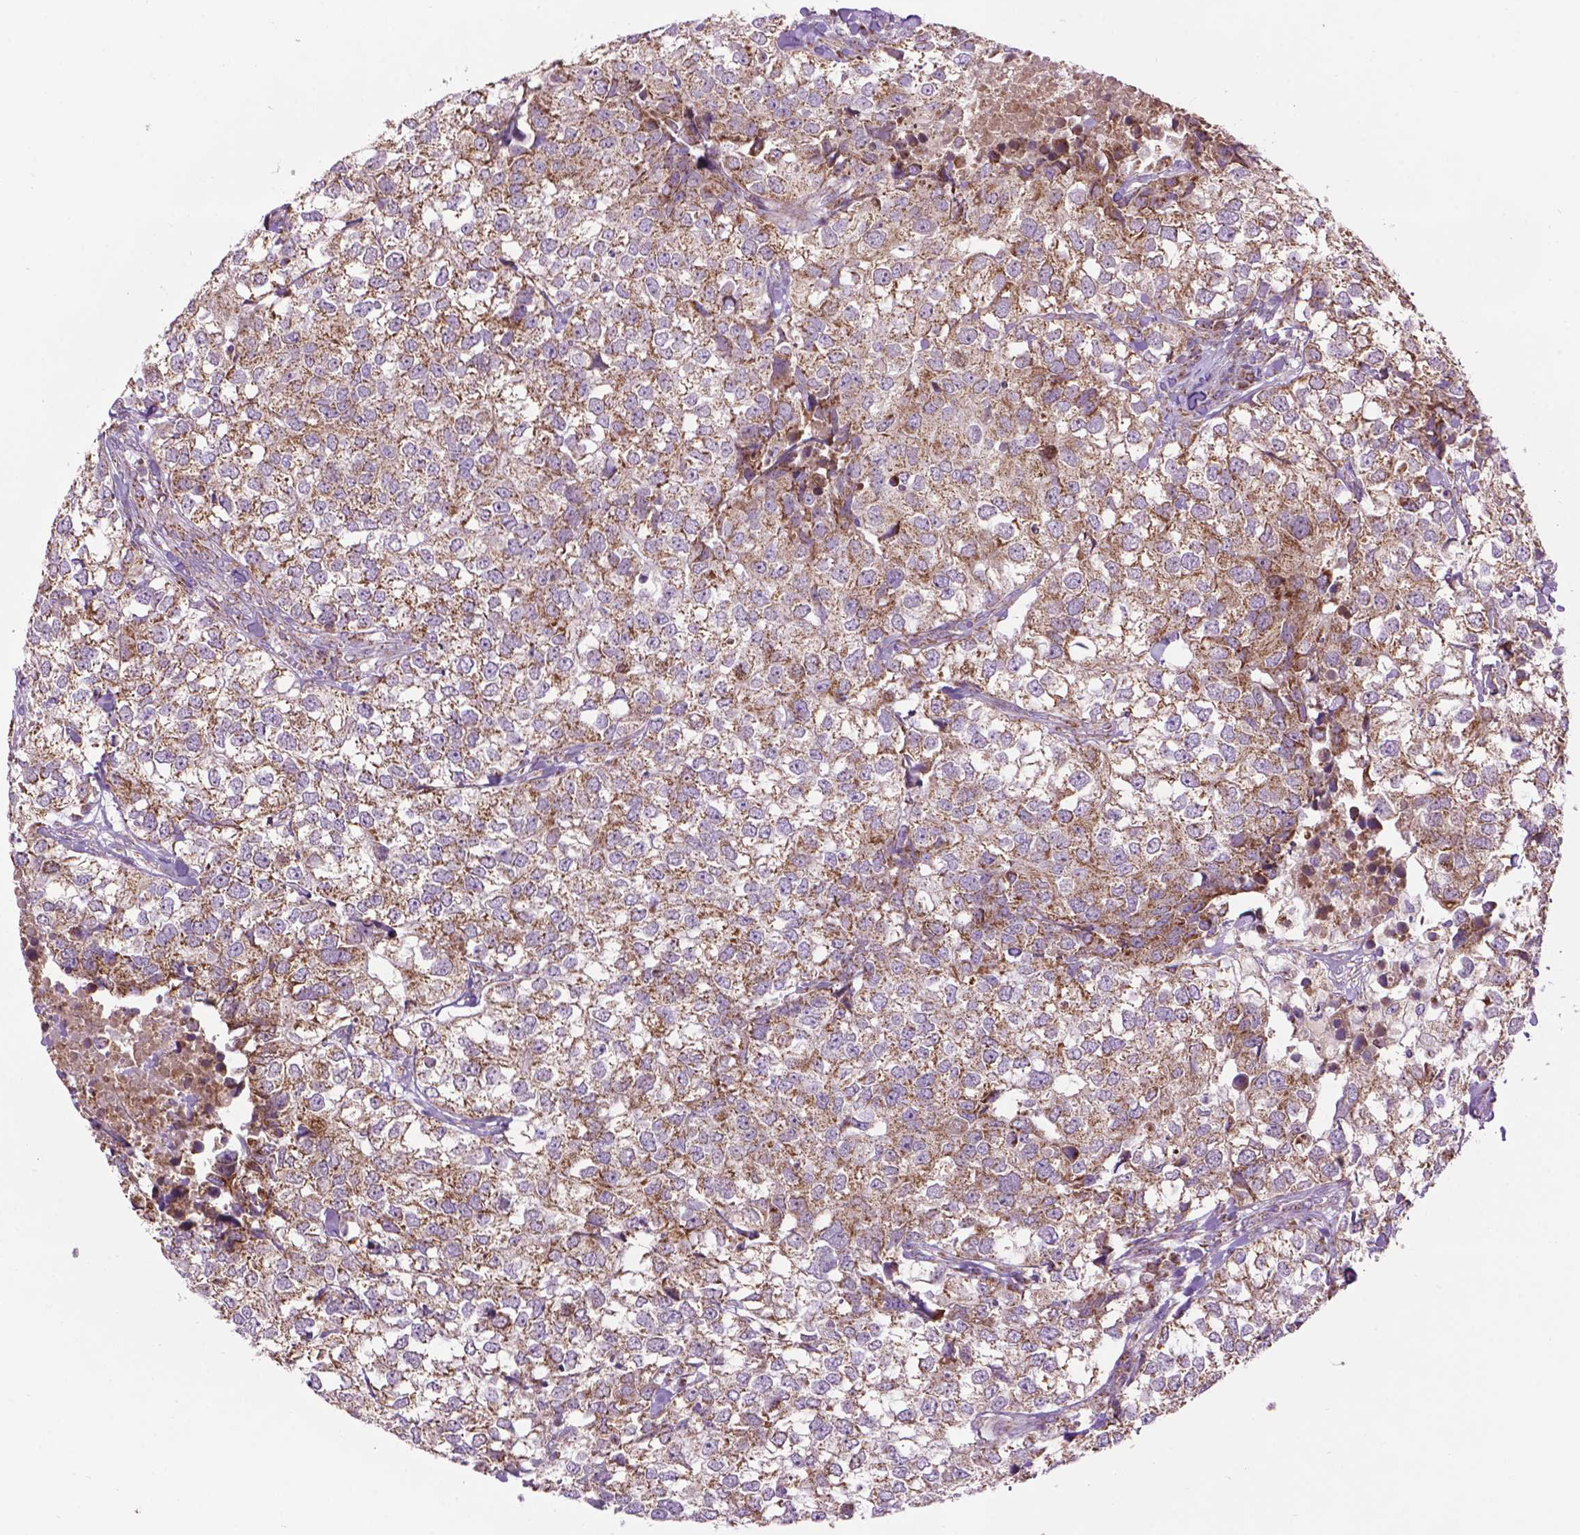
{"staining": {"intensity": "moderate", "quantity": ">75%", "location": "cytoplasmic/membranous"}, "tissue": "breast cancer", "cell_type": "Tumor cells", "image_type": "cancer", "snomed": [{"axis": "morphology", "description": "Duct carcinoma"}, {"axis": "topography", "description": "Breast"}], "caption": "Approximately >75% of tumor cells in human breast cancer demonstrate moderate cytoplasmic/membranous protein positivity as visualized by brown immunohistochemical staining.", "gene": "PYCR3", "patient": {"sex": "female", "age": 30}}